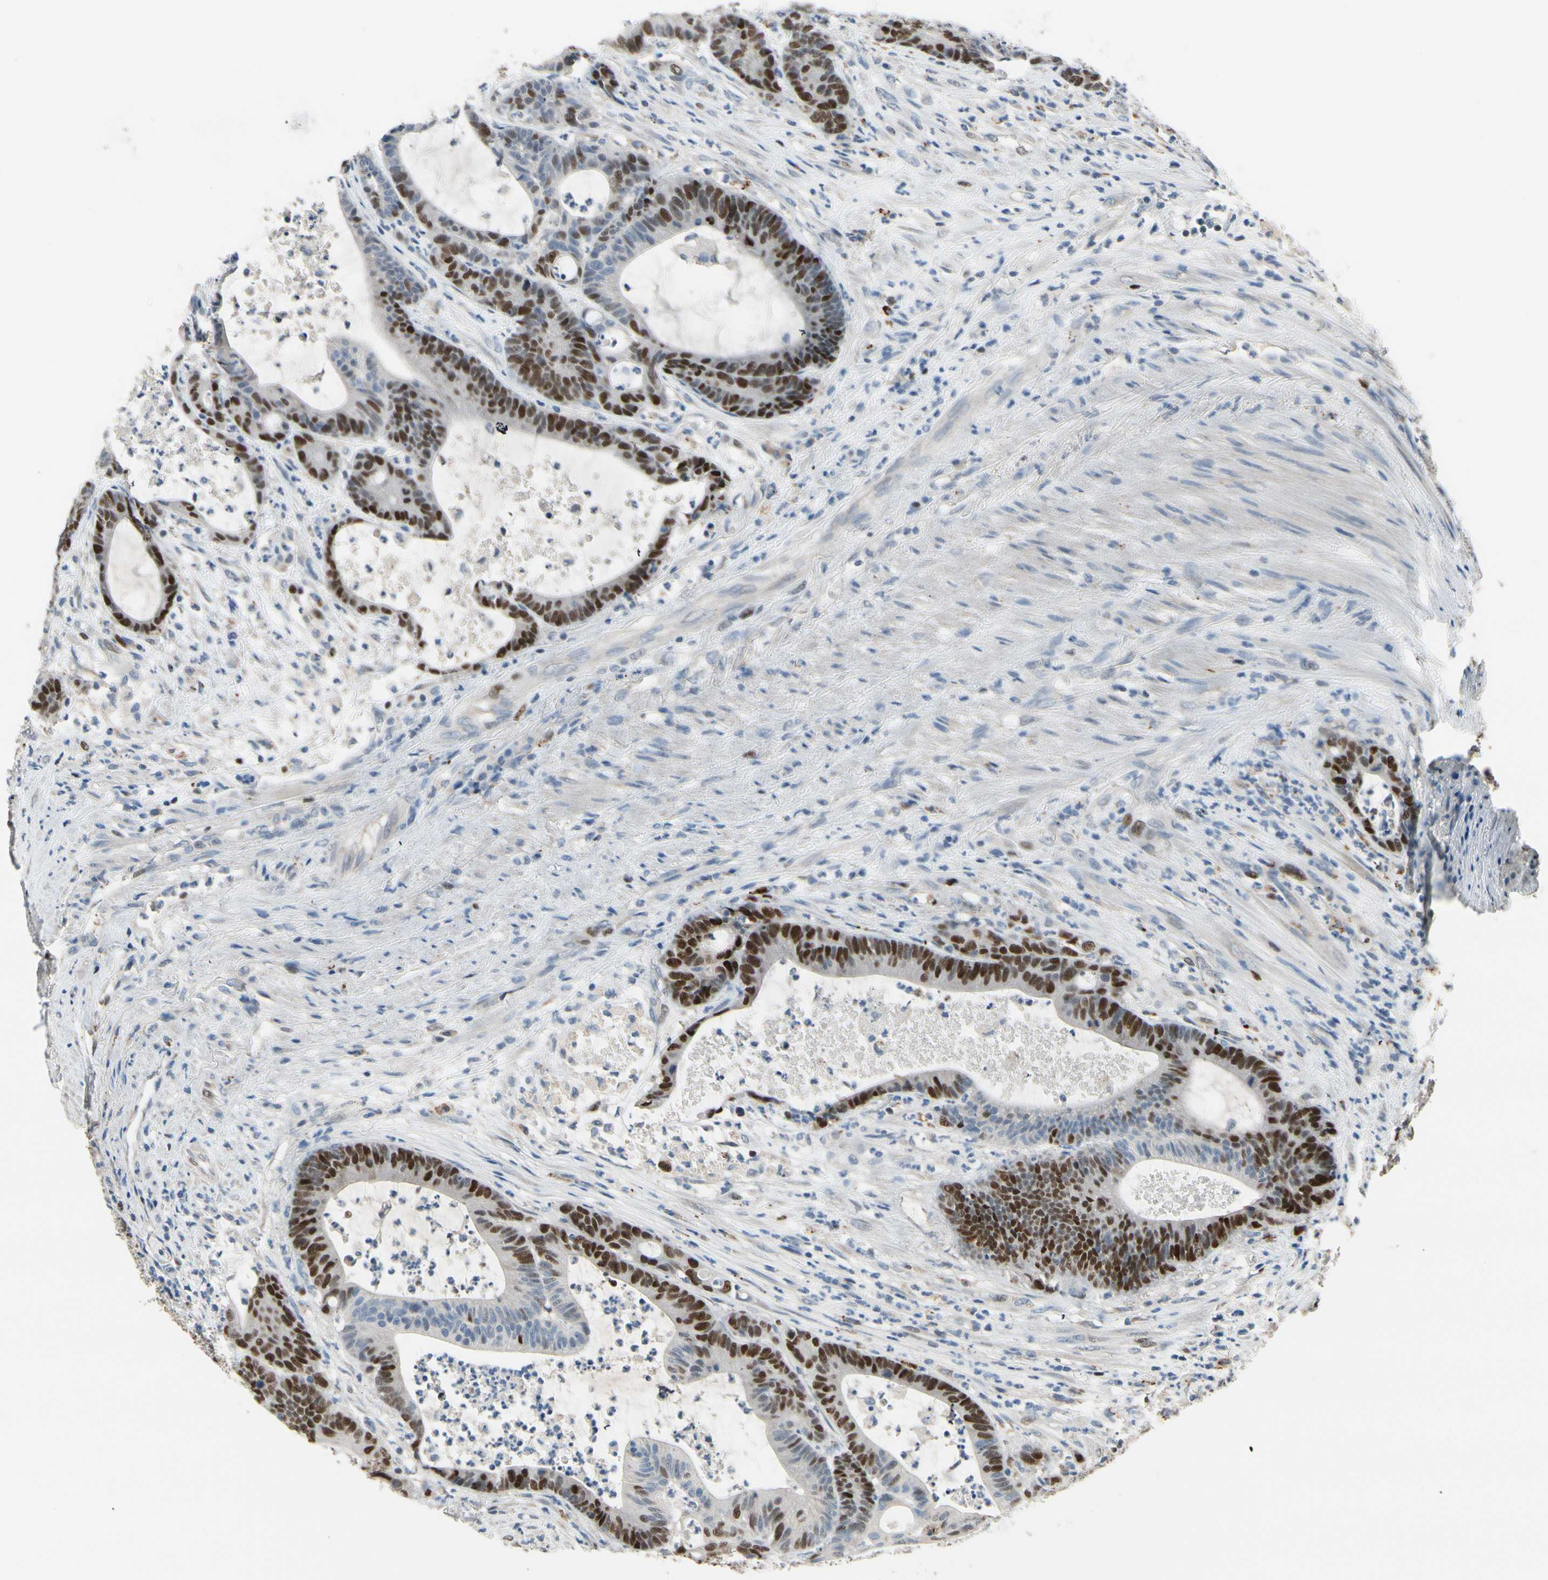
{"staining": {"intensity": "strong", "quantity": "25%-75%", "location": "nuclear"}, "tissue": "colorectal cancer", "cell_type": "Tumor cells", "image_type": "cancer", "snomed": [{"axis": "morphology", "description": "Adenocarcinoma, NOS"}, {"axis": "topography", "description": "Colon"}], "caption": "Tumor cells exhibit high levels of strong nuclear staining in about 25%-75% of cells in adenocarcinoma (colorectal). The staining is performed using DAB brown chromogen to label protein expression. The nuclei are counter-stained blue using hematoxylin.", "gene": "ZKSCAN4", "patient": {"sex": "female", "age": 84}}